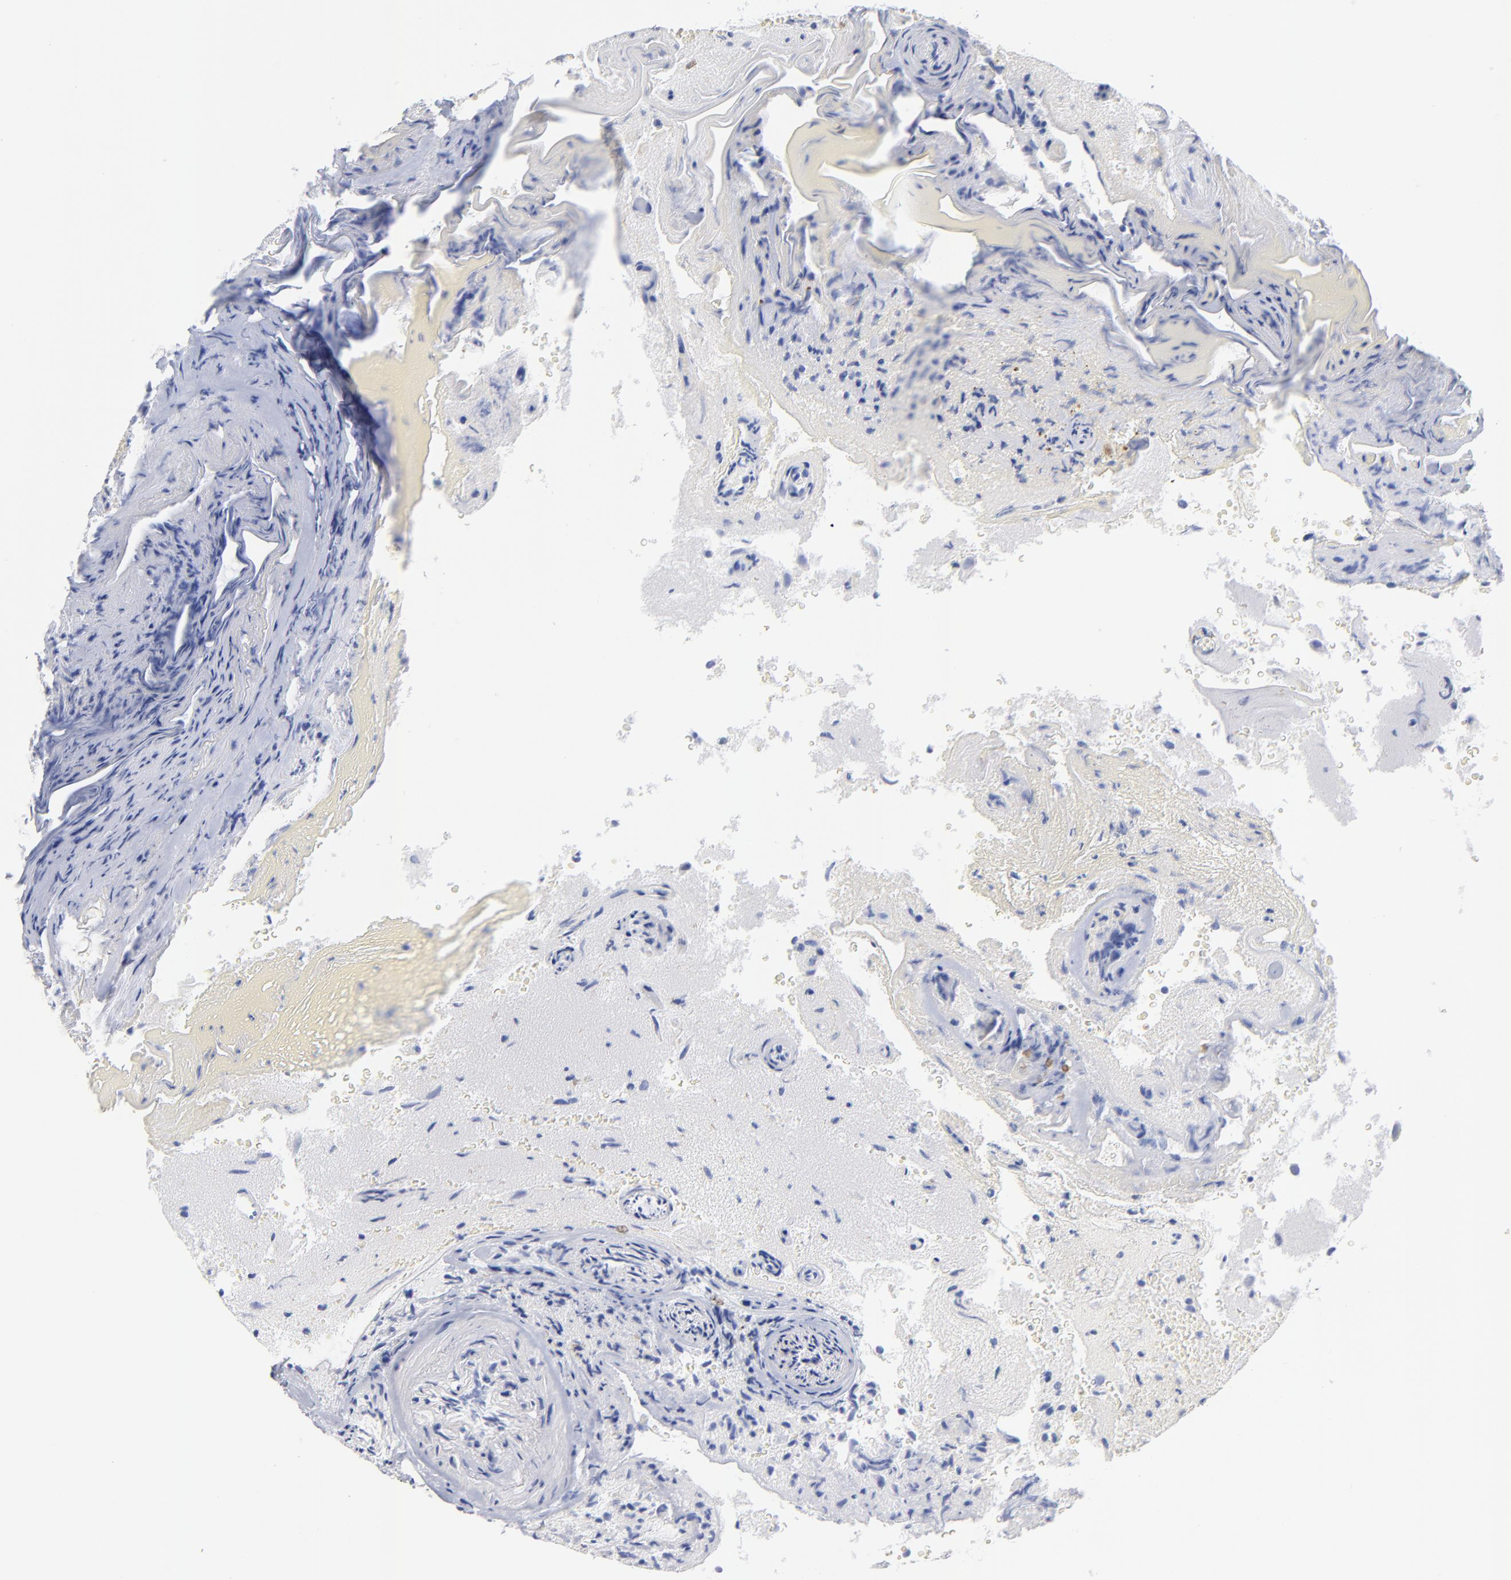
{"staining": {"intensity": "negative", "quantity": "none", "location": "none"}, "tissue": "glioma", "cell_type": "Tumor cells", "image_type": "cancer", "snomed": [{"axis": "morphology", "description": "Normal tissue, NOS"}, {"axis": "morphology", "description": "Glioma, malignant, High grade"}, {"axis": "topography", "description": "Cerebral cortex"}], "caption": "Tumor cells are negative for protein expression in human malignant glioma (high-grade).", "gene": "ACY1", "patient": {"sex": "male", "age": 75}}